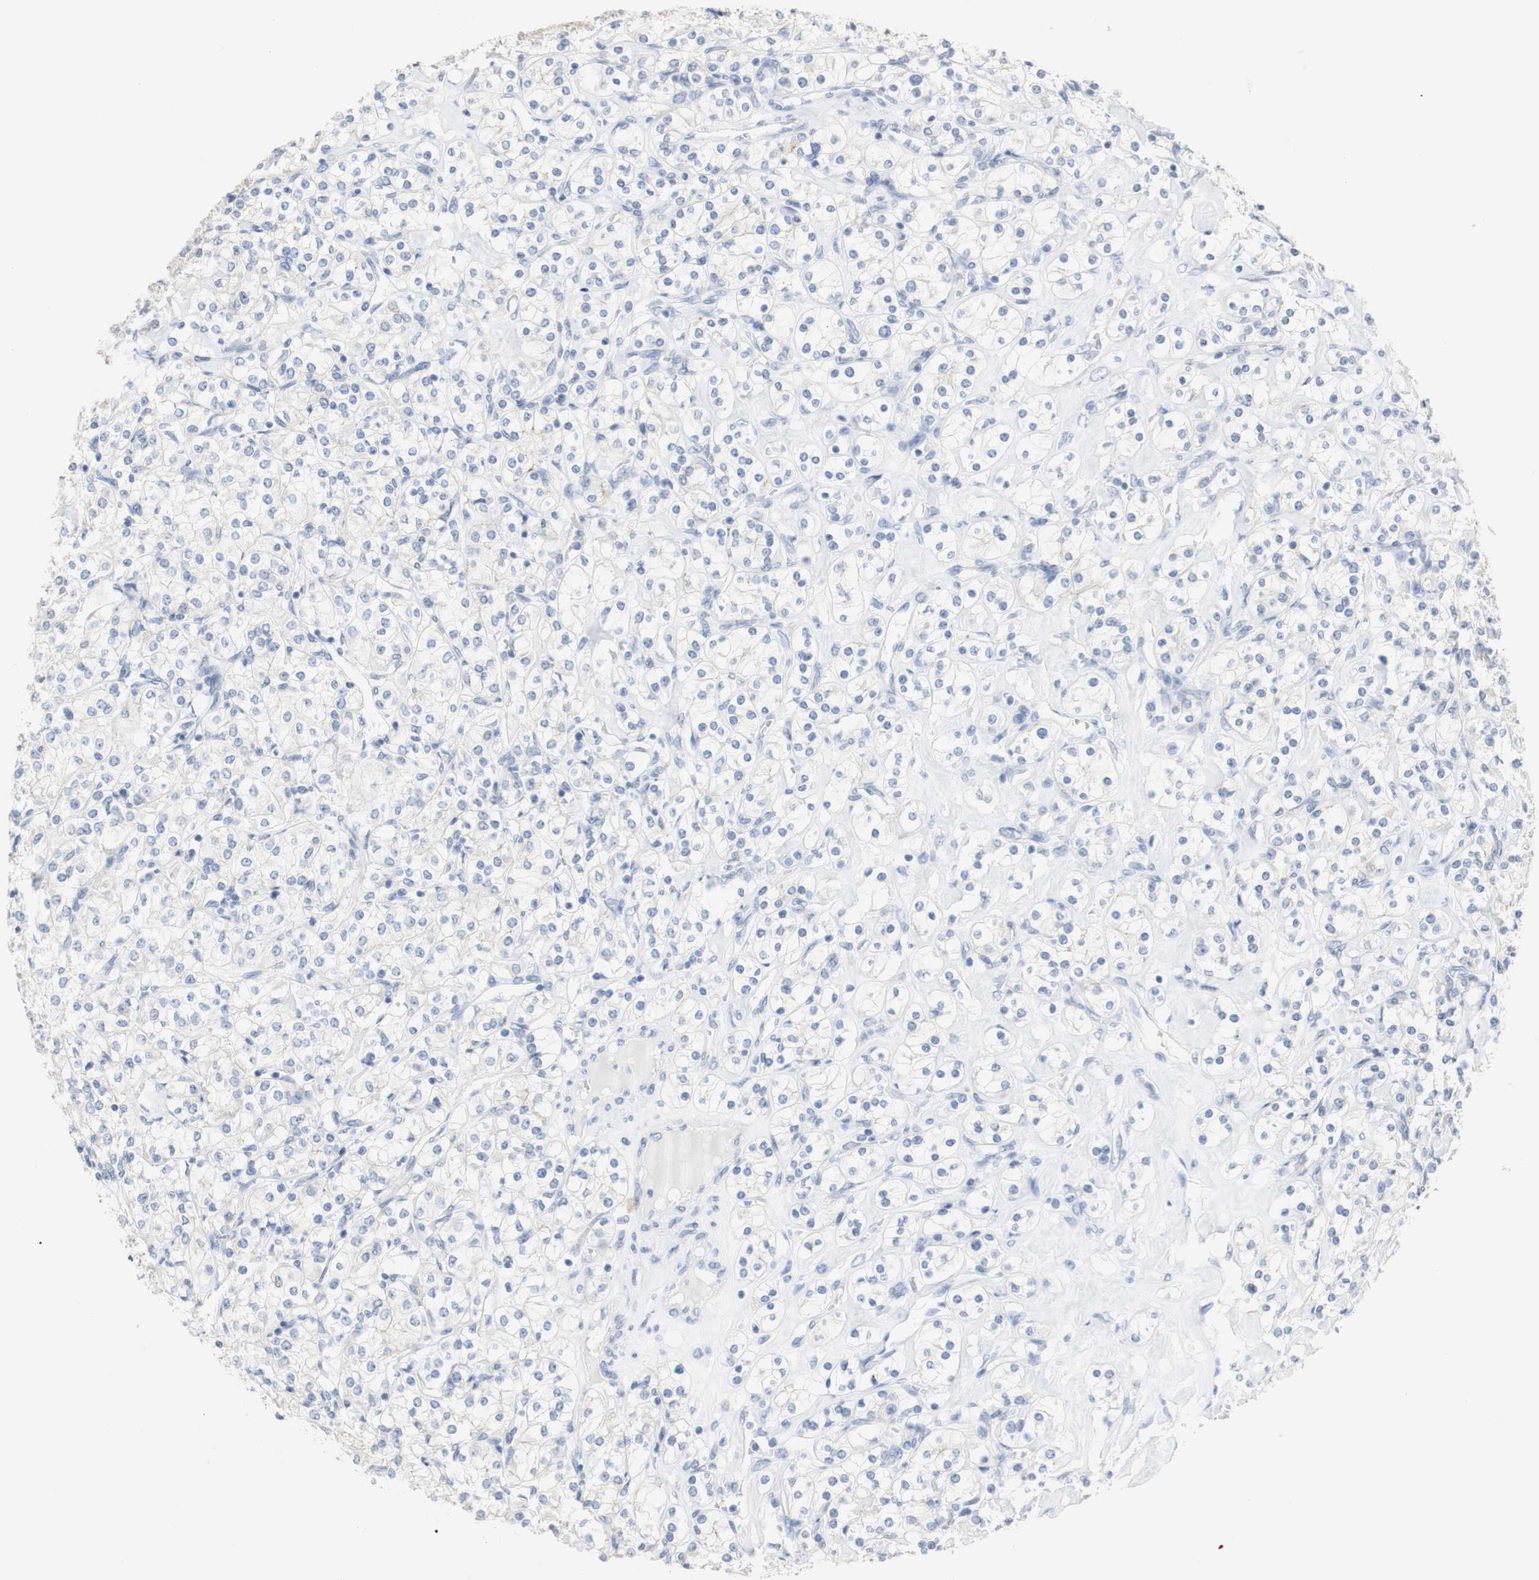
{"staining": {"intensity": "negative", "quantity": "none", "location": "none"}, "tissue": "renal cancer", "cell_type": "Tumor cells", "image_type": "cancer", "snomed": [{"axis": "morphology", "description": "Adenocarcinoma, NOS"}, {"axis": "topography", "description": "Kidney"}], "caption": "High magnification brightfield microscopy of renal cancer stained with DAB (3,3'-diaminobenzidine) (brown) and counterstained with hematoxylin (blue): tumor cells show no significant staining.", "gene": "DSC2", "patient": {"sex": "male", "age": 77}}